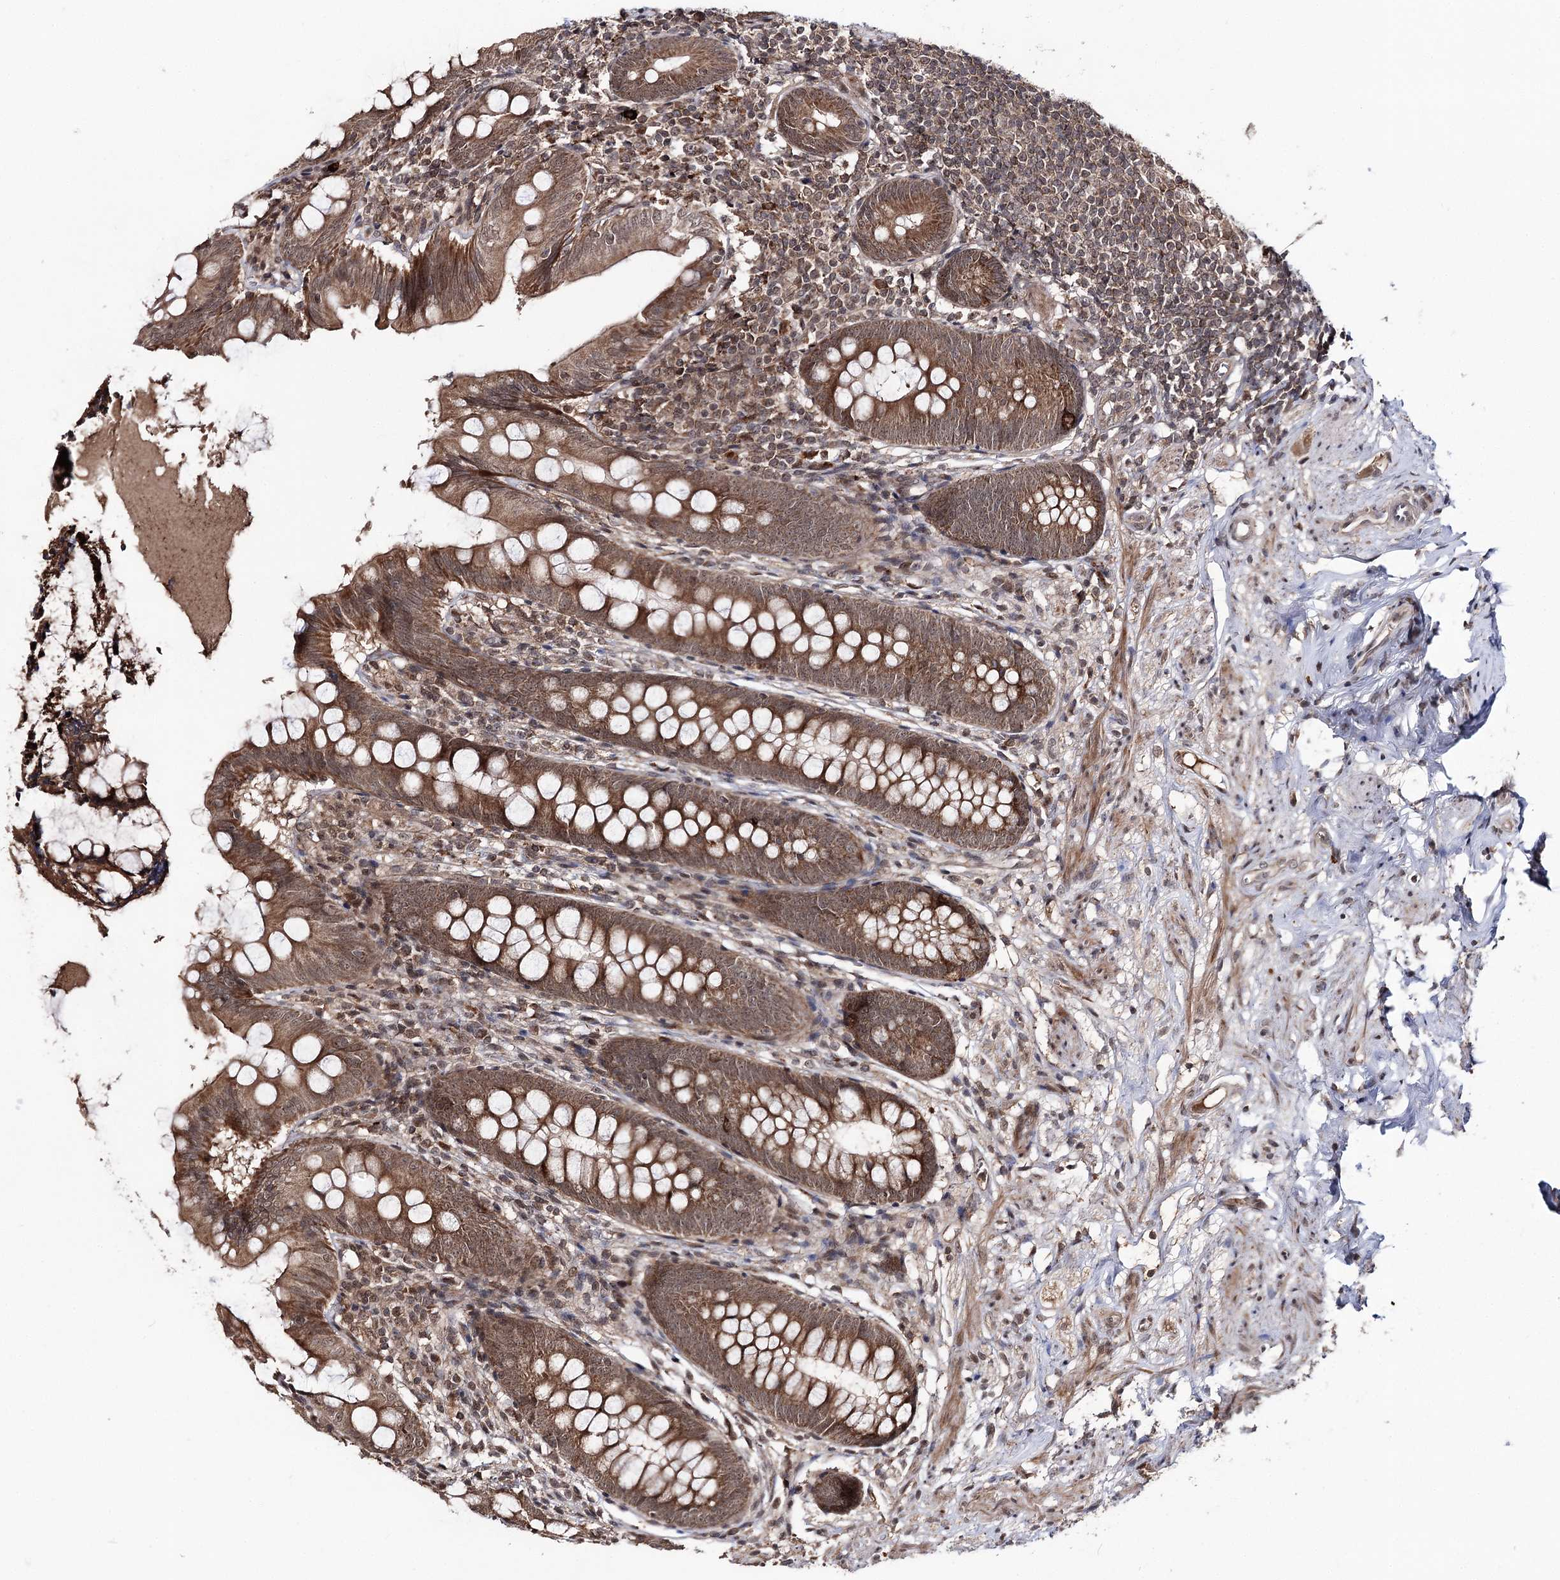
{"staining": {"intensity": "moderate", "quantity": ">75%", "location": "cytoplasmic/membranous,nuclear"}, "tissue": "appendix", "cell_type": "Glandular cells", "image_type": "normal", "snomed": [{"axis": "morphology", "description": "Normal tissue, NOS"}, {"axis": "topography", "description": "Appendix"}], "caption": "High-power microscopy captured an immunohistochemistry histopathology image of unremarkable appendix, revealing moderate cytoplasmic/membranous,nuclear positivity in approximately >75% of glandular cells. (DAB (3,3'-diaminobenzidine) = brown stain, brightfield microscopy at high magnification).", "gene": "FAM53B", "patient": {"sex": "female", "age": 51}}